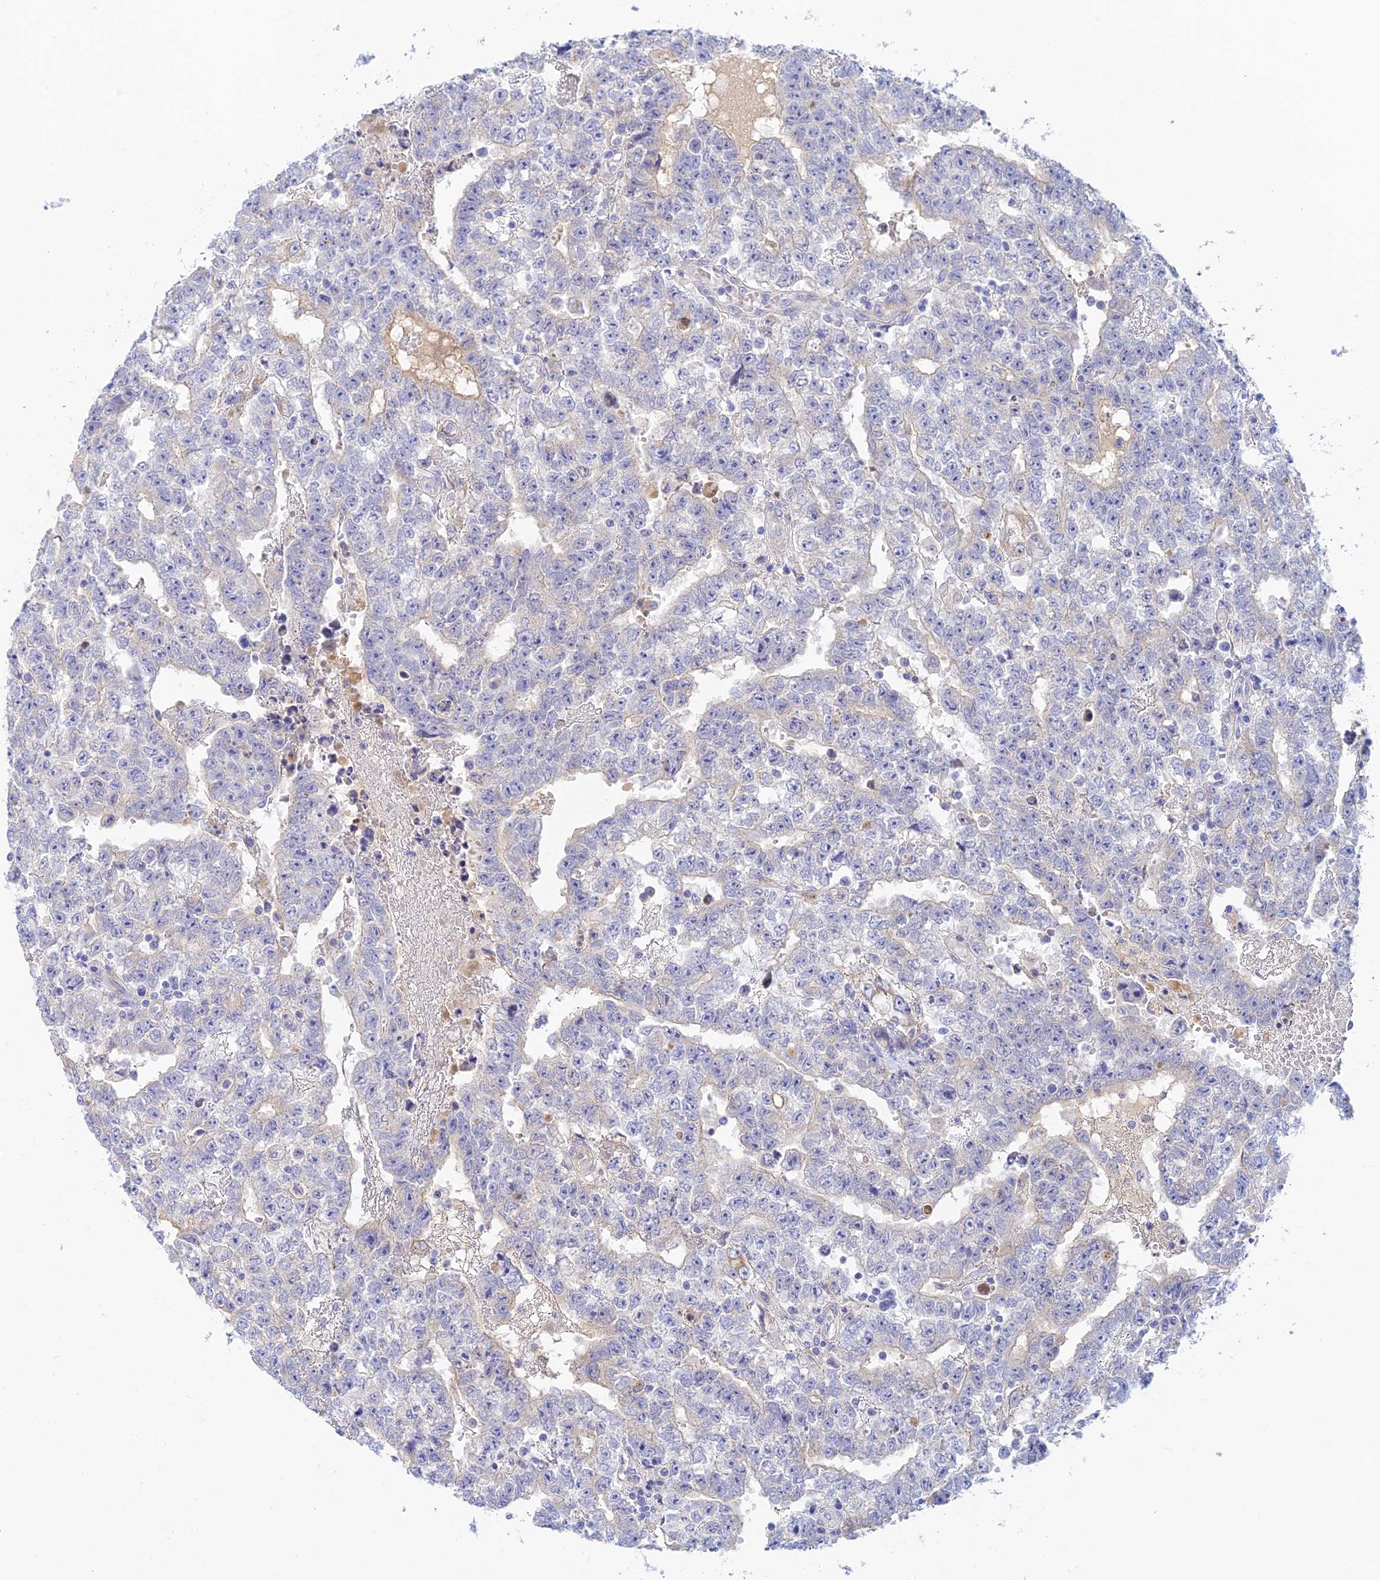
{"staining": {"intensity": "negative", "quantity": "none", "location": "none"}, "tissue": "testis cancer", "cell_type": "Tumor cells", "image_type": "cancer", "snomed": [{"axis": "morphology", "description": "Carcinoma, Embryonal, NOS"}, {"axis": "topography", "description": "Testis"}], "caption": "Immunohistochemistry (IHC) of embryonal carcinoma (testis) demonstrates no positivity in tumor cells.", "gene": "INTS13", "patient": {"sex": "male", "age": 25}}